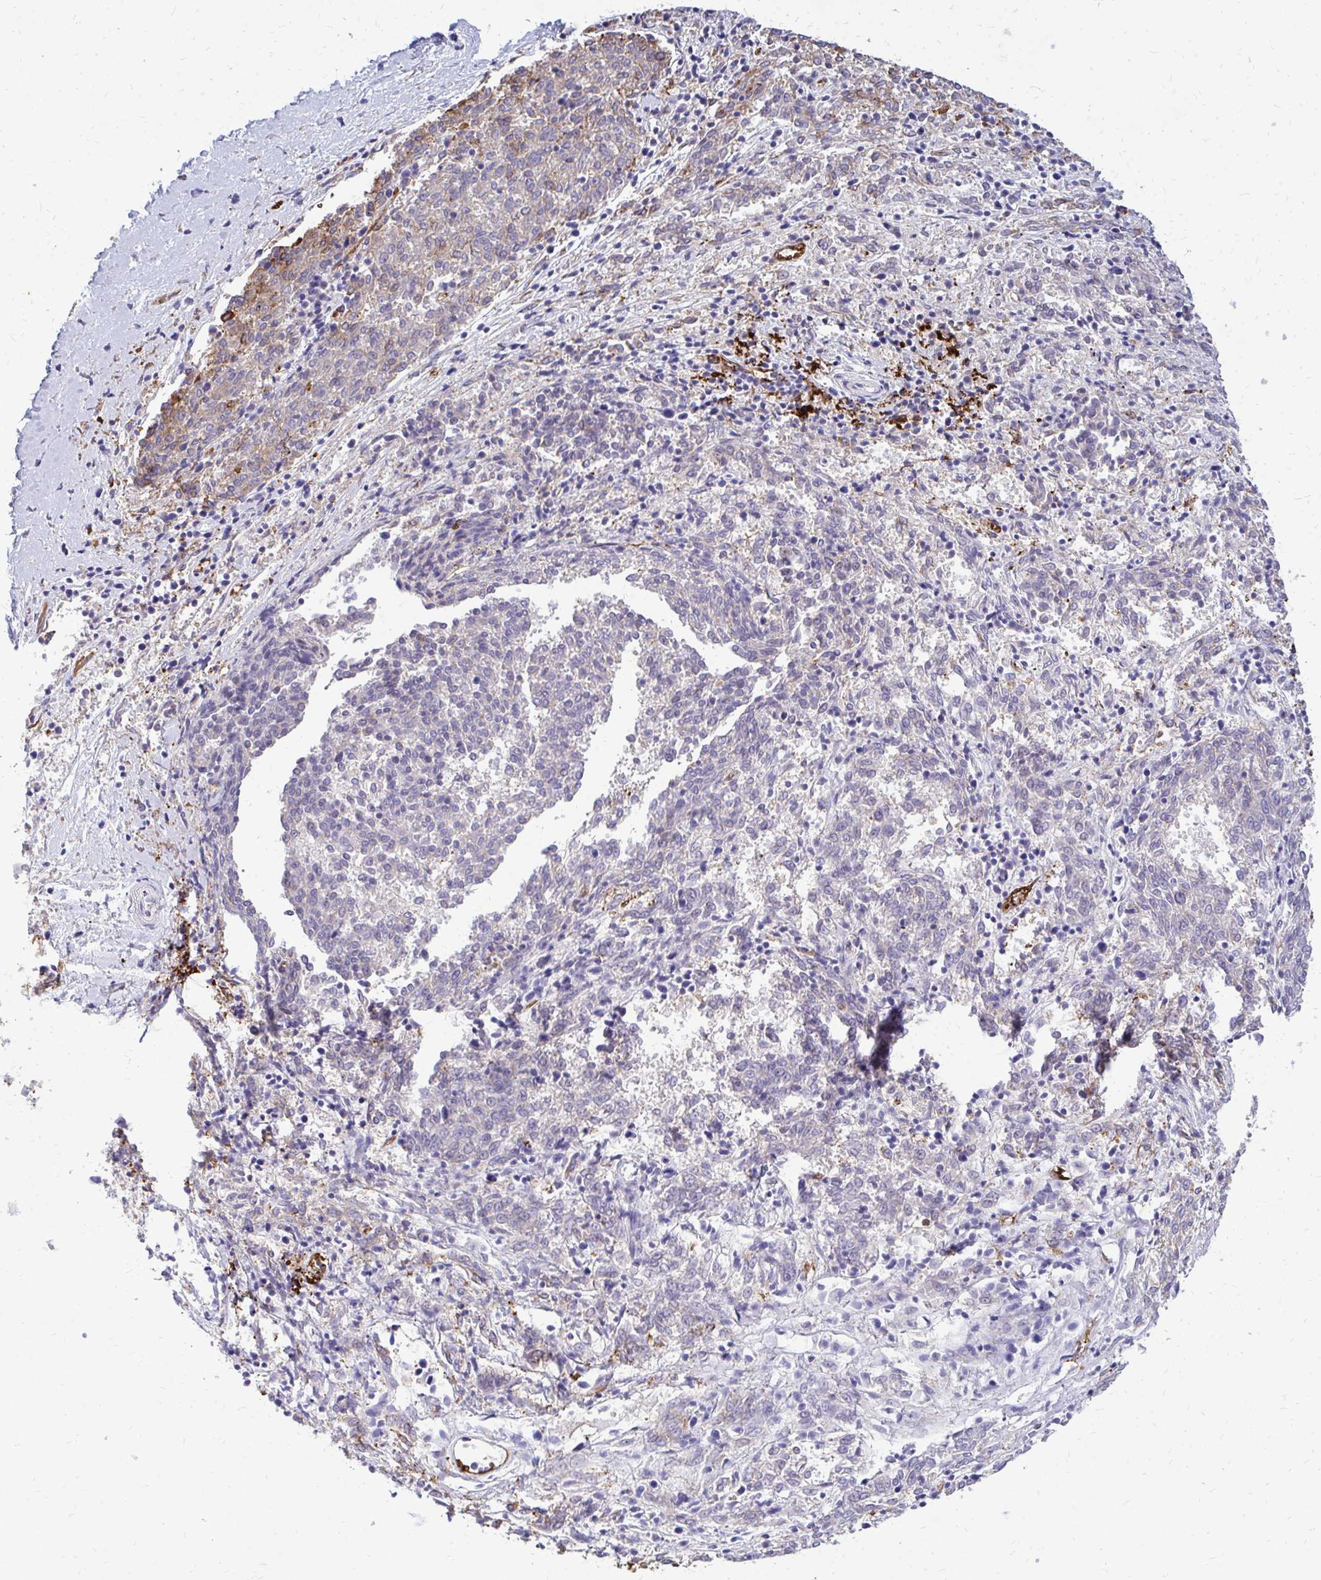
{"staining": {"intensity": "weak", "quantity": "<25%", "location": "cytoplasmic/membranous"}, "tissue": "melanoma", "cell_type": "Tumor cells", "image_type": "cancer", "snomed": [{"axis": "morphology", "description": "Malignant melanoma, NOS"}, {"axis": "topography", "description": "Skin"}], "caption": "The image exhibits no significant positivity in tumor cells of melanoma. Brightfield microscopy of immunohistochemistry stained with DAB (3,3'-diaminobenzidine) (brown) and hematoxylin (blue), captured at high magnification.", "gene": "MARCKSL1", "patient": {"sex": "female", "age": 72}}